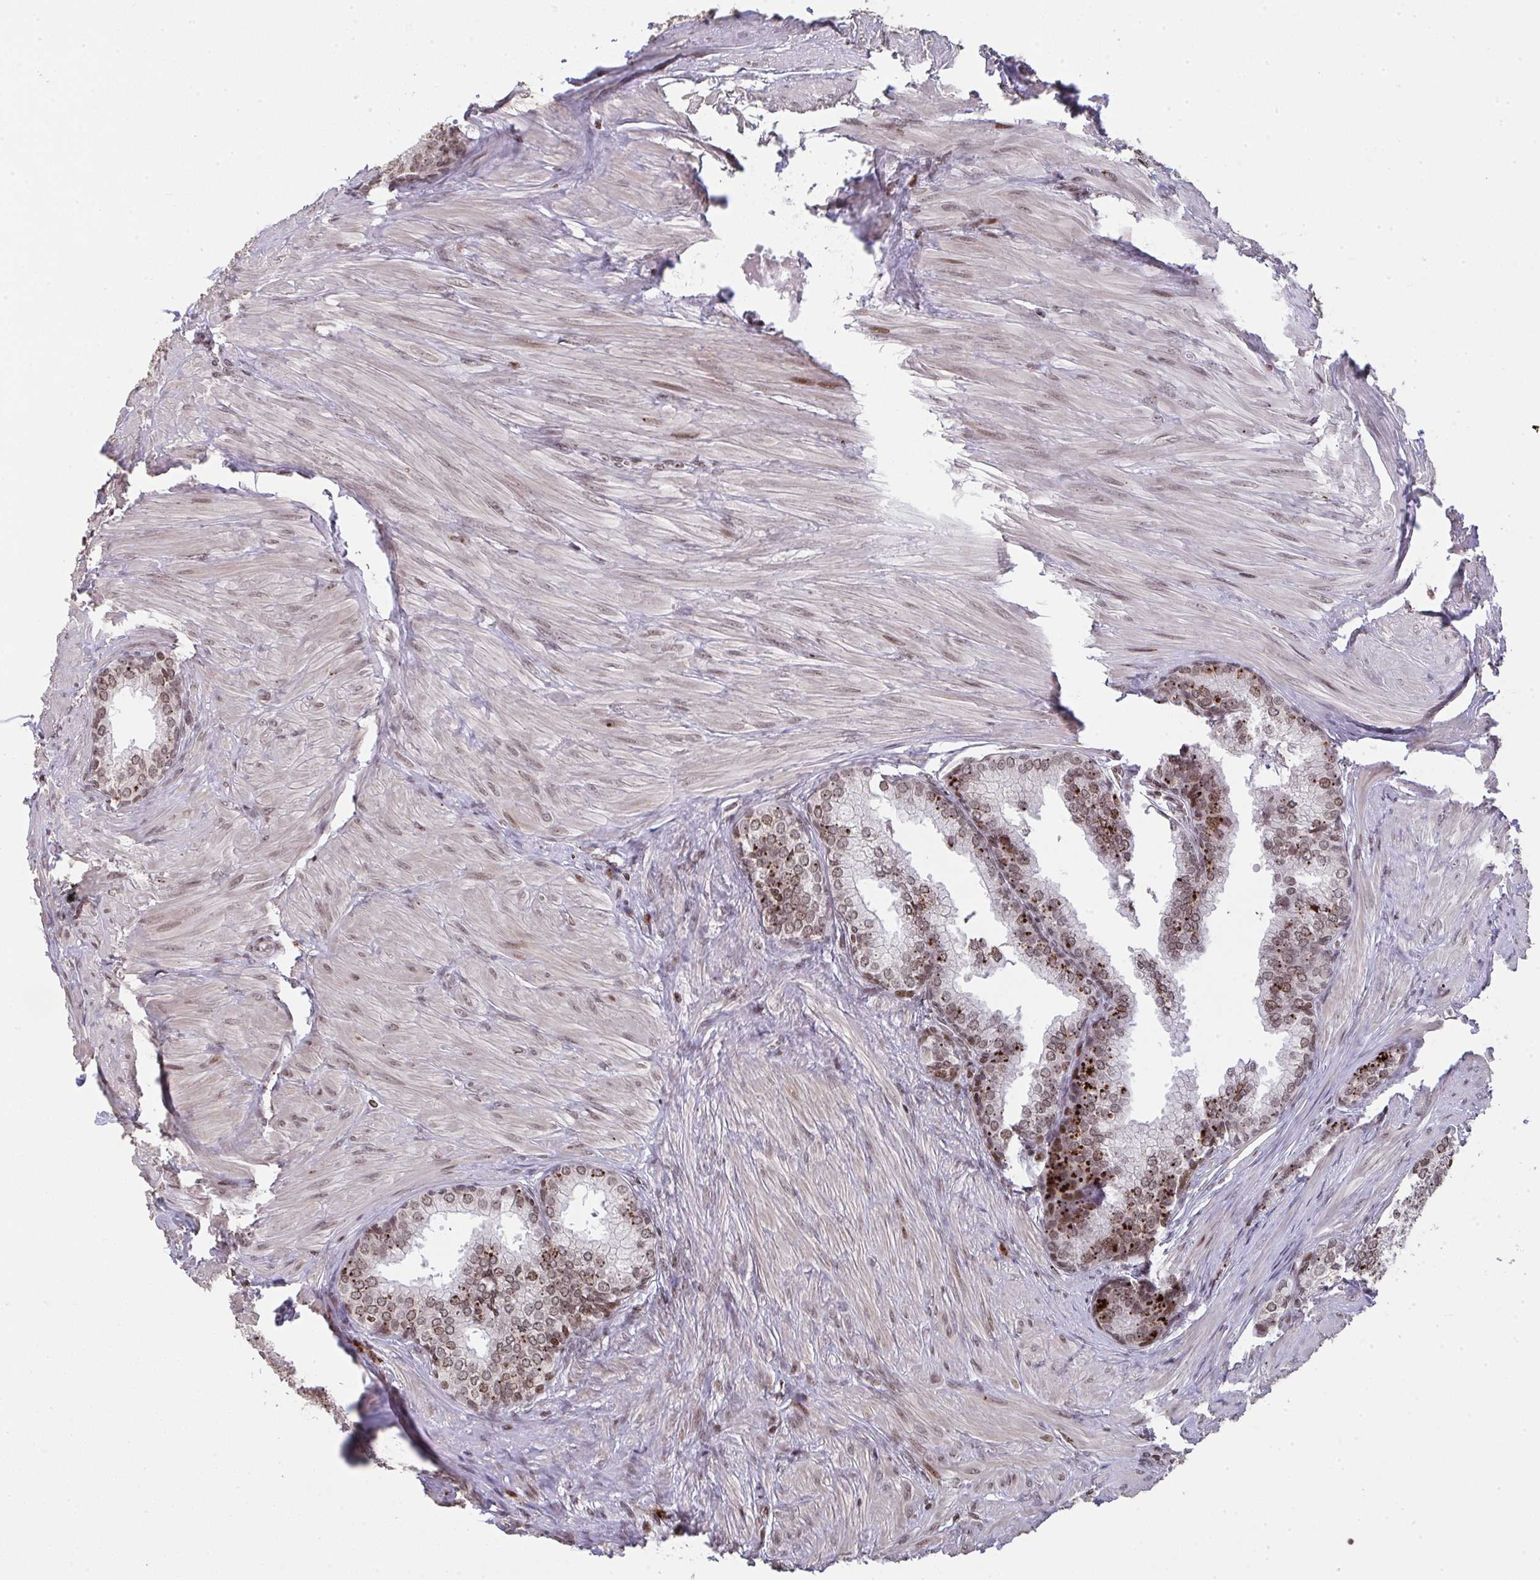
{"staining": {"intensity": "moderate", "quantity": ">75%", "location": "nuclear"}, "tissue": "prostate", "cell_type": "Glandular cells", "image_type": "normal", "snomed": [{"axis": "morphology", "description": "Normal tissue, NOS"}, {"axis": "topography", "description": "Prostate"}, {"axis": "topography", "description": "Peripheral nerve tissue"}], "caption": "Immunohistochemical staining of normal prostate shows medium levels of moderate nuclear staining in about >75% of glandular cells.", "gene": "NIP7", "patient": {"sex": "male", "age": 55}}